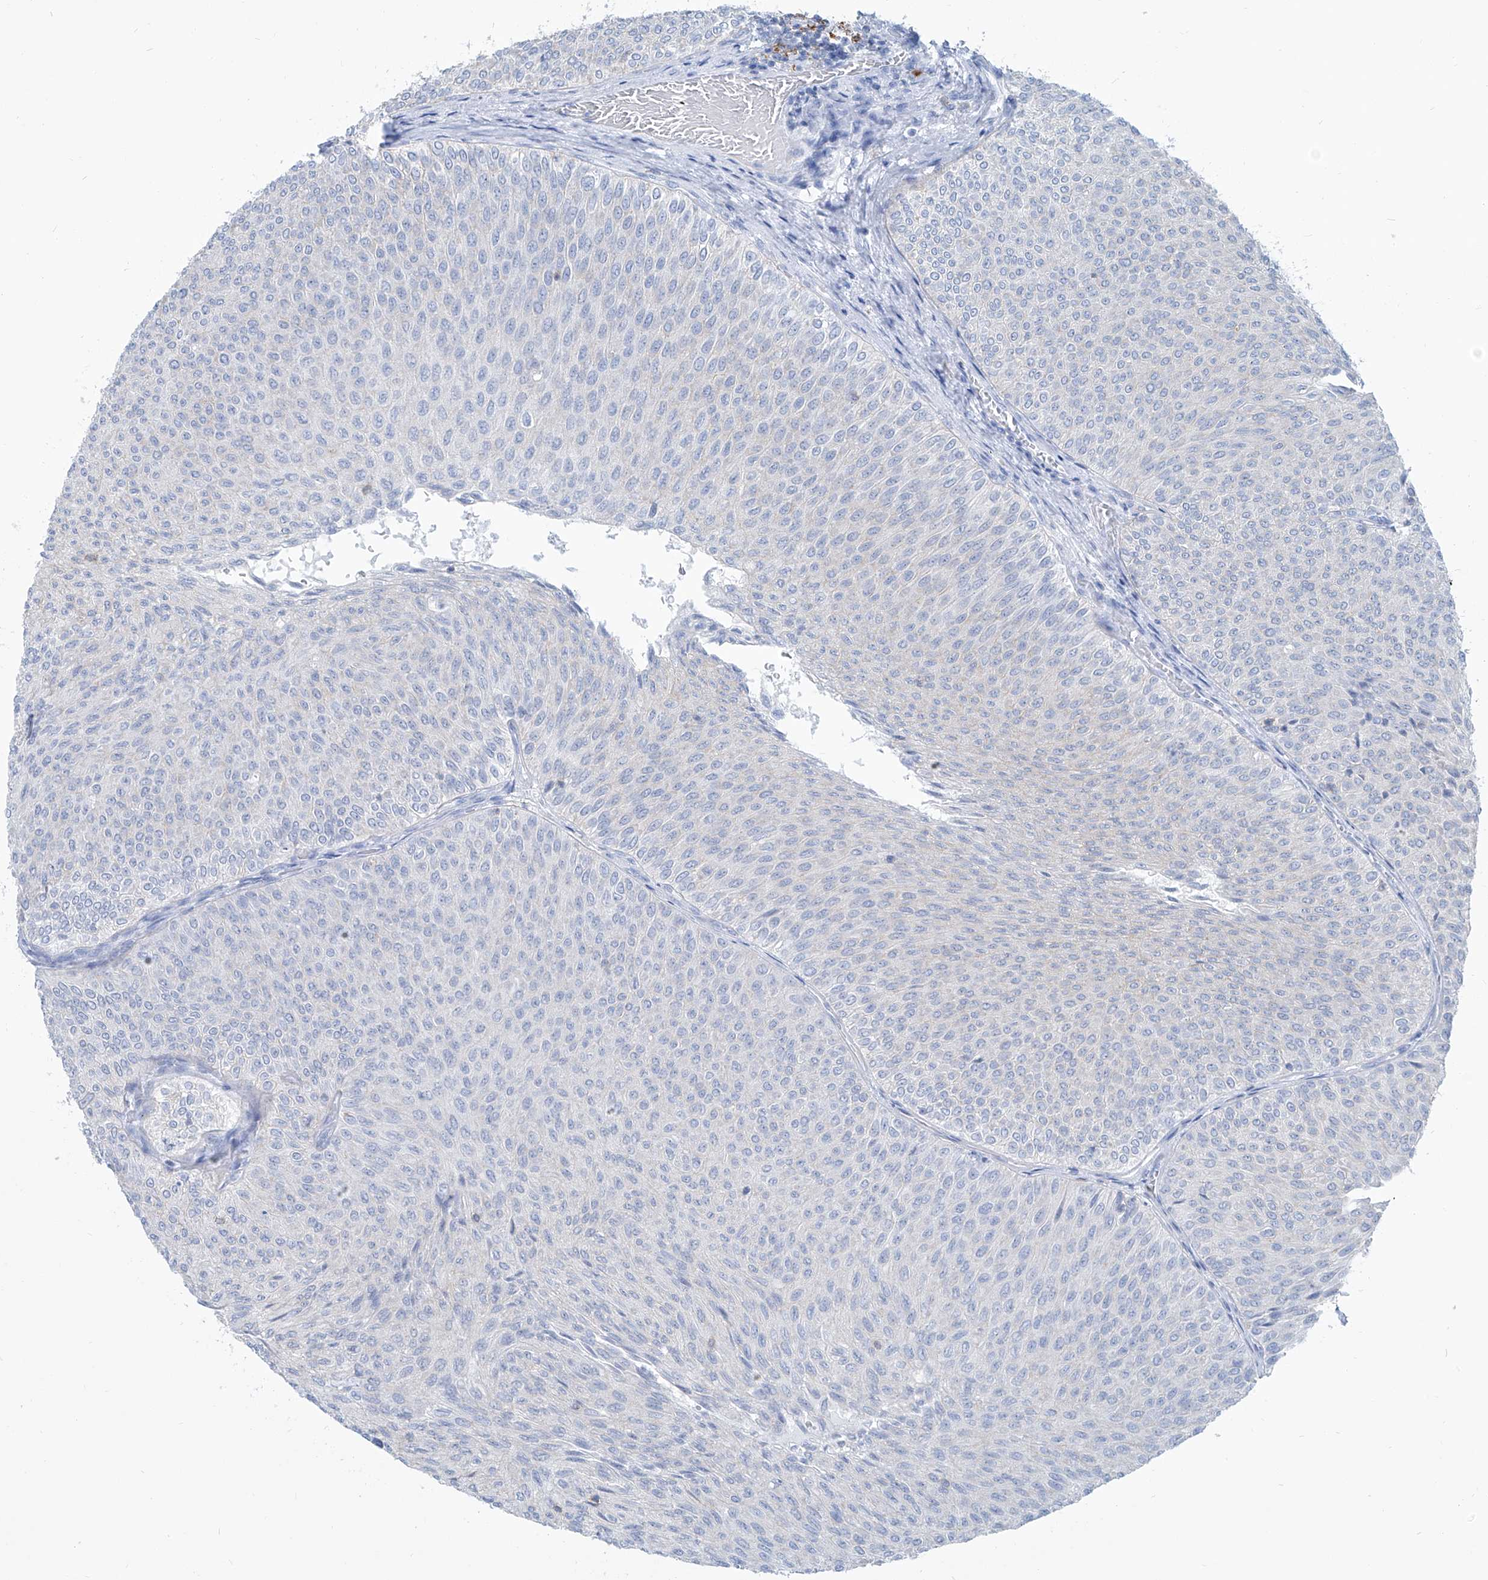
{"staining": {"intensity": "negative", "quantity": "none", "location": "none"}, "tissue": "urothelial cancer", "cell_type": "Tumor cells", "image_type": "cancer", "snomed": [{"axis": "morphology", "description": "Urothelial carcinoma, Low grade"}, {"axis": "topography", "description": "Urinary bladder"}], "caption": "High magnification brightfield microscopy of urothelial carcinoma (low-grade) stained with DAB (brown) and counterstained with hematoxylin (blue): tumor cells show no significant positivity.", "gene": "ZBTB48", "patient": {"sex": "male", "age": 78}}